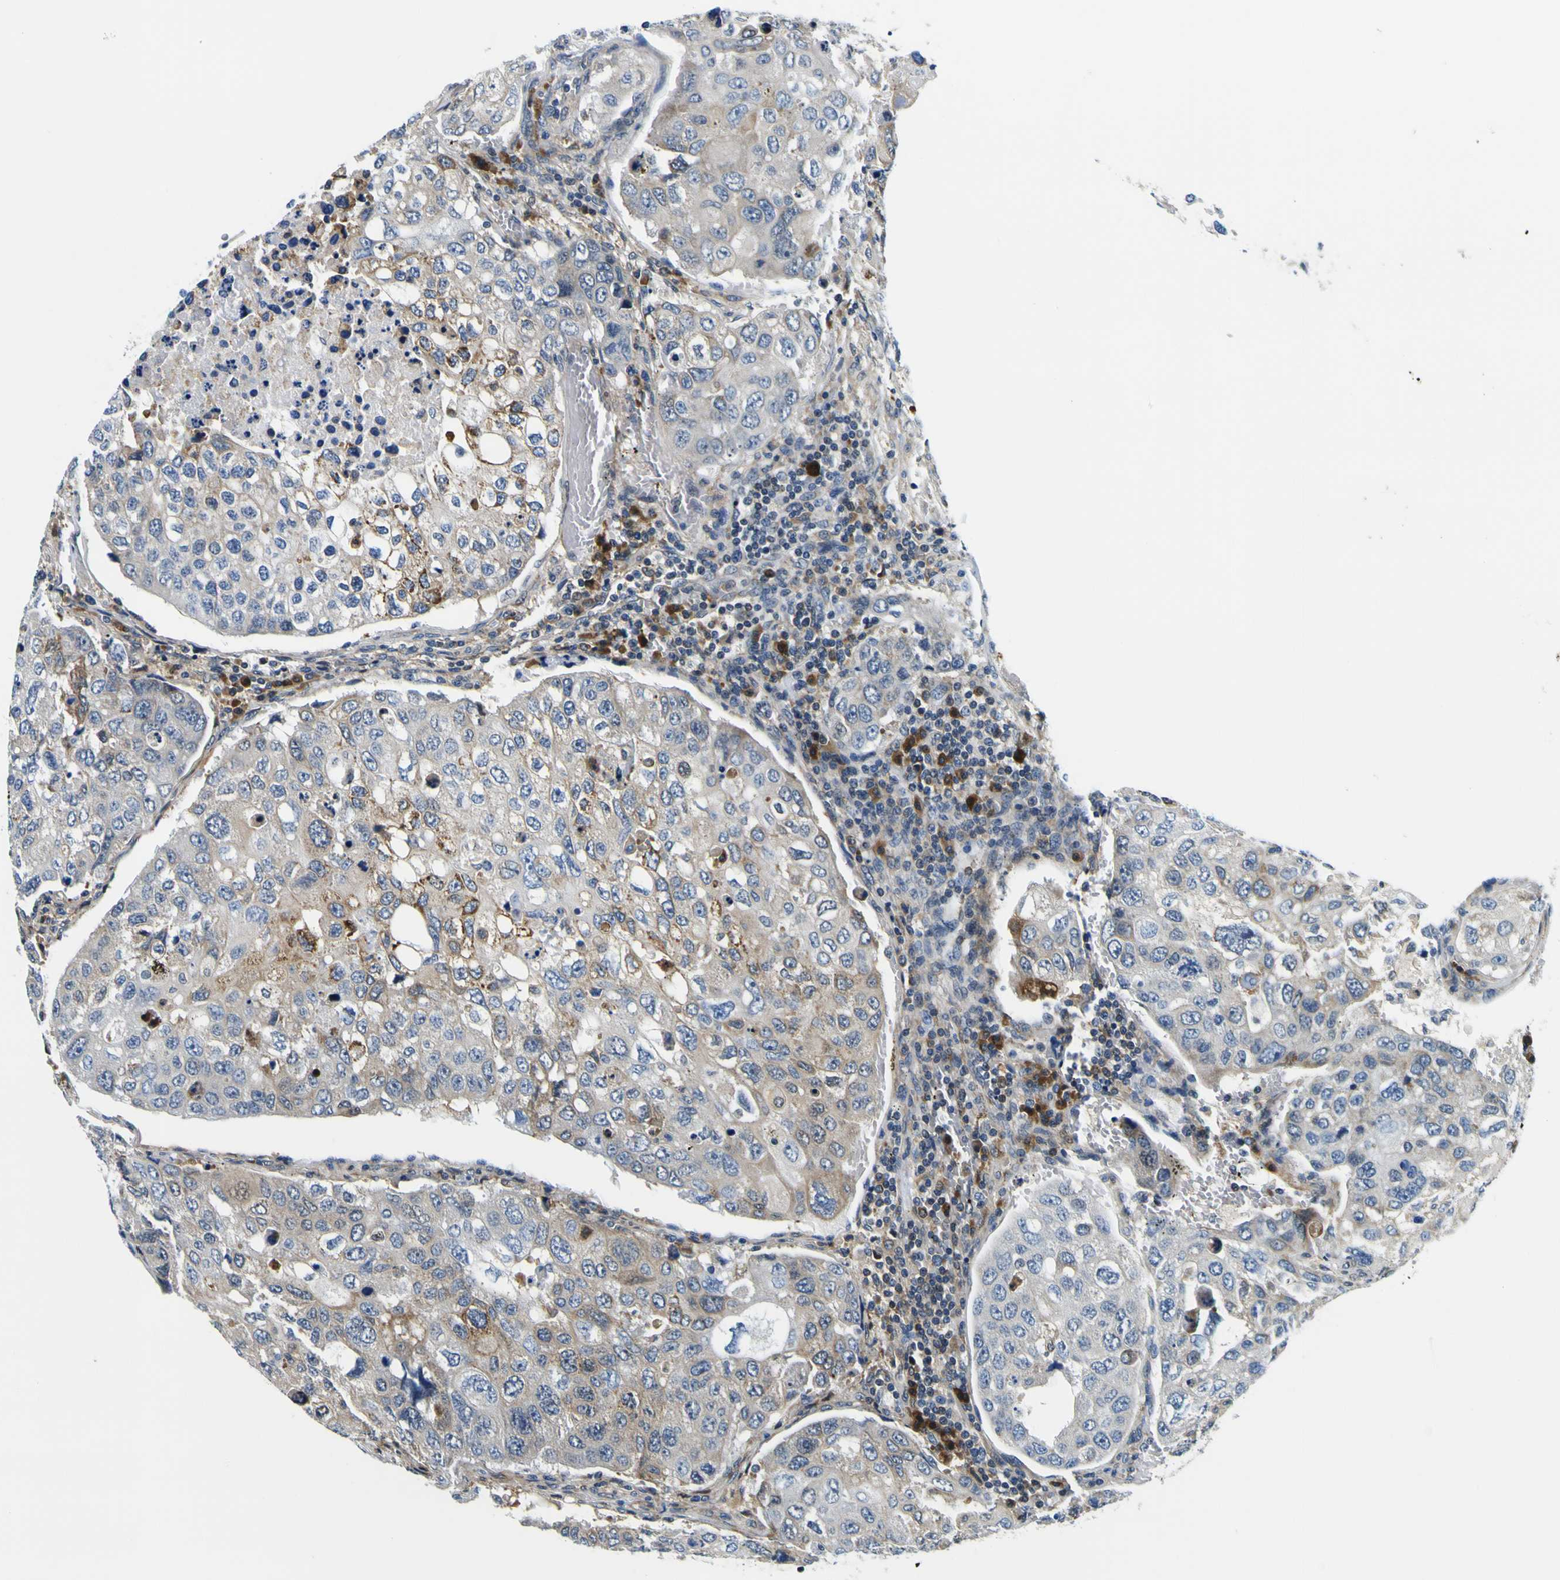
{"staining": {"intensity": "moderate", "quantity": "<25%", "location": "cytoplasmic/membranous"}, "tissue": "urothelial cancer", "cell_type": "Tumor cells", "image_type": "cancer", "snomed": [{"axis": "morphology", "description": "Urothelial carcinoma, High grade"}, {"axis": "topography", "description": "Lymph node"}, {"axis": "topography", "description": "Urinary bladder"}], "caption": "Moderate cytoplasmic/membranous staining for a protein is seen in approximately <25% of tumor cells of urothelial carcinoma (high-grade) using immunohistochemistry (IHC).", "gene": "NLRP3", "patient": {"sex": "male", "age": 51}}